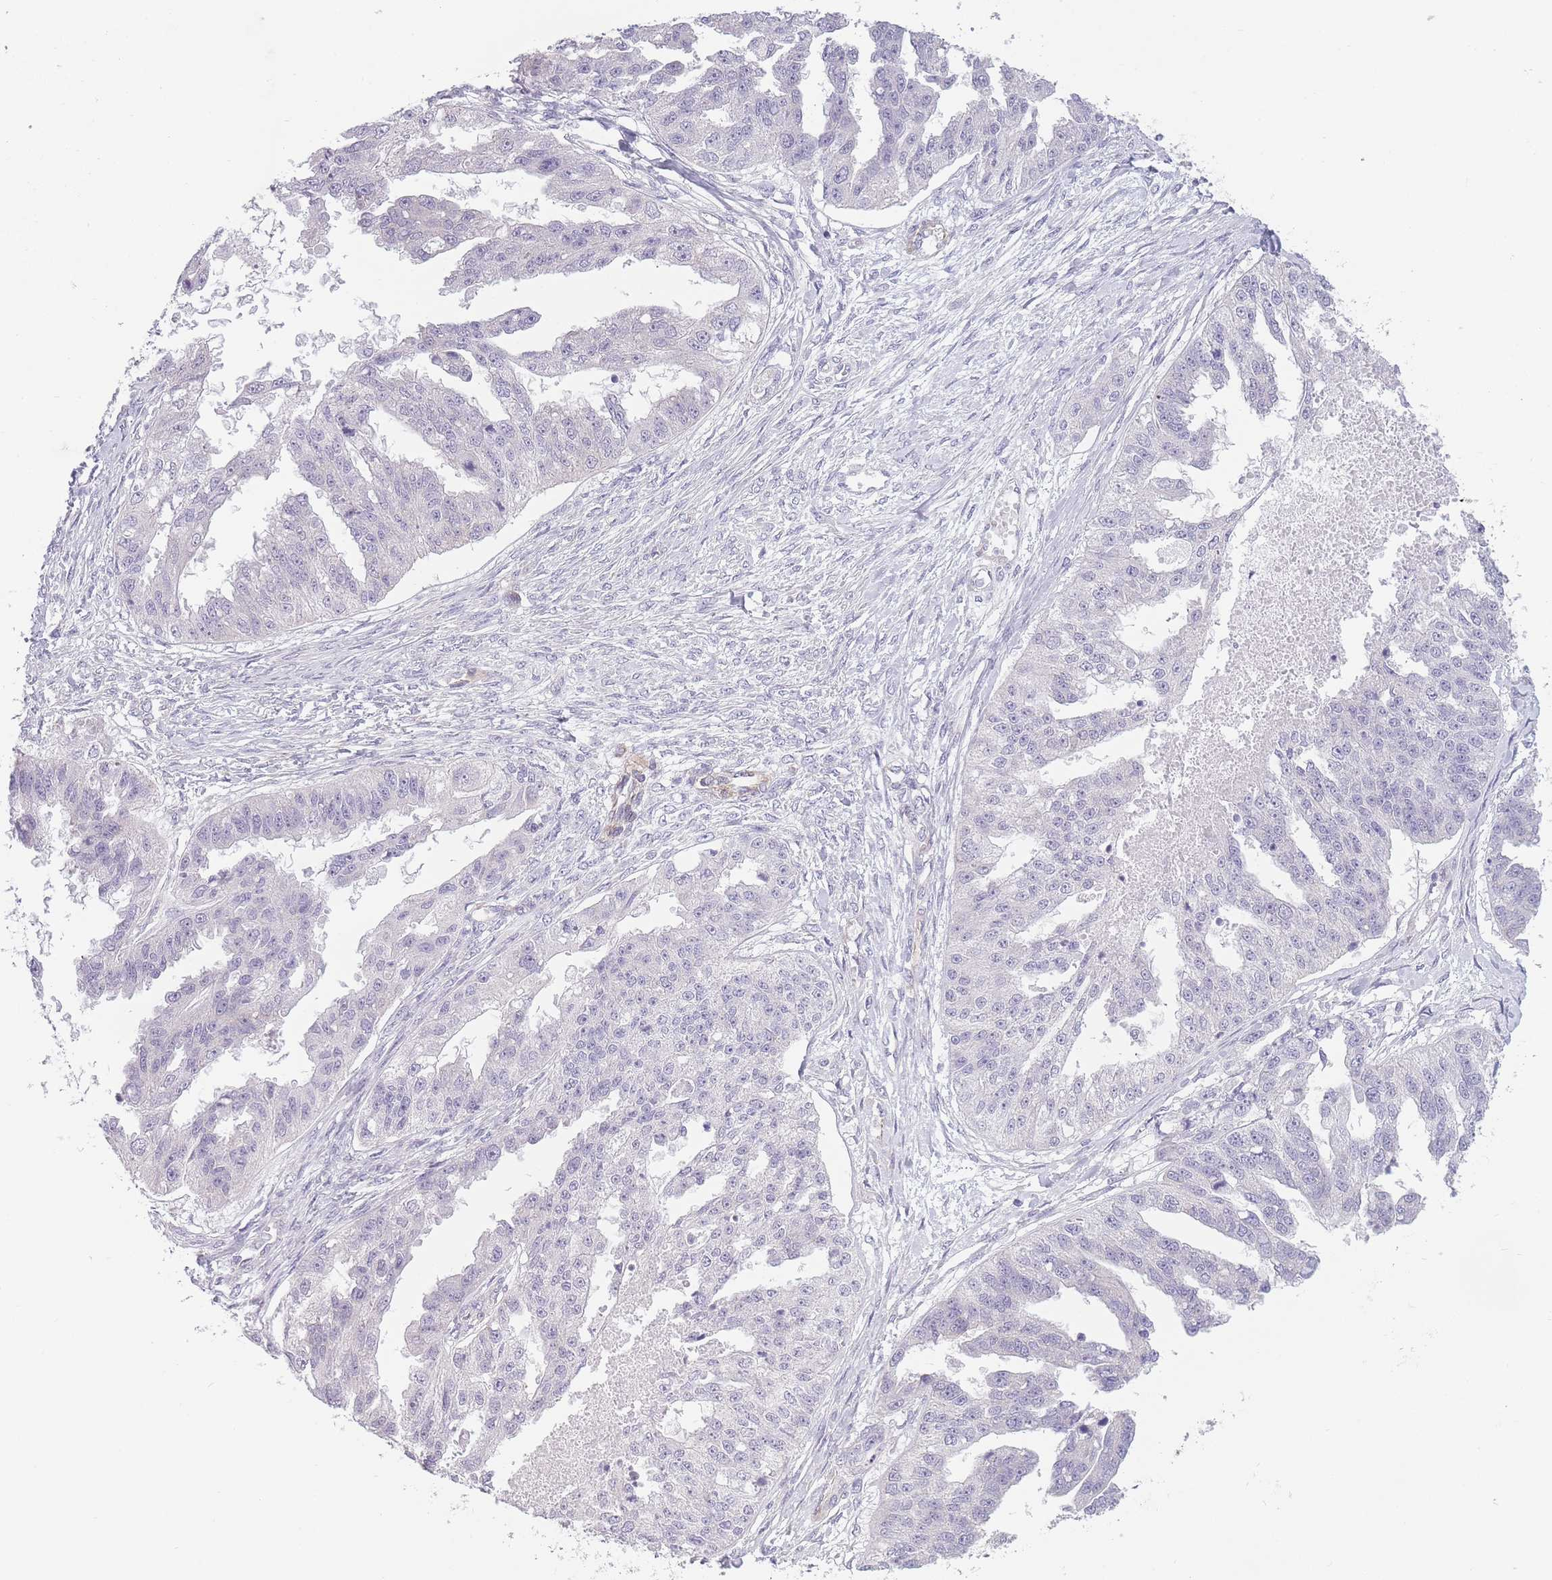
{"staining": {"intensity": "negative", "quantity": "none", "location": "none"}, "tissue": "ovarian cancer", "cell_type": "Tumor cells", "image_type": "cancer", "snomed": [{"axis": "morphology", "description": "Cystadenocarcinoma, serous, NOS"}, {"axis": "topography", "description": "Ovary"}], "caption": "Immunohistochemistry (IHC) micrograph of ovarian cancer stained for a protein (brown), which shows no staining in tumor cells.", "gene": "OR6B3", "patient": {"sex": "female", "age": 58}}